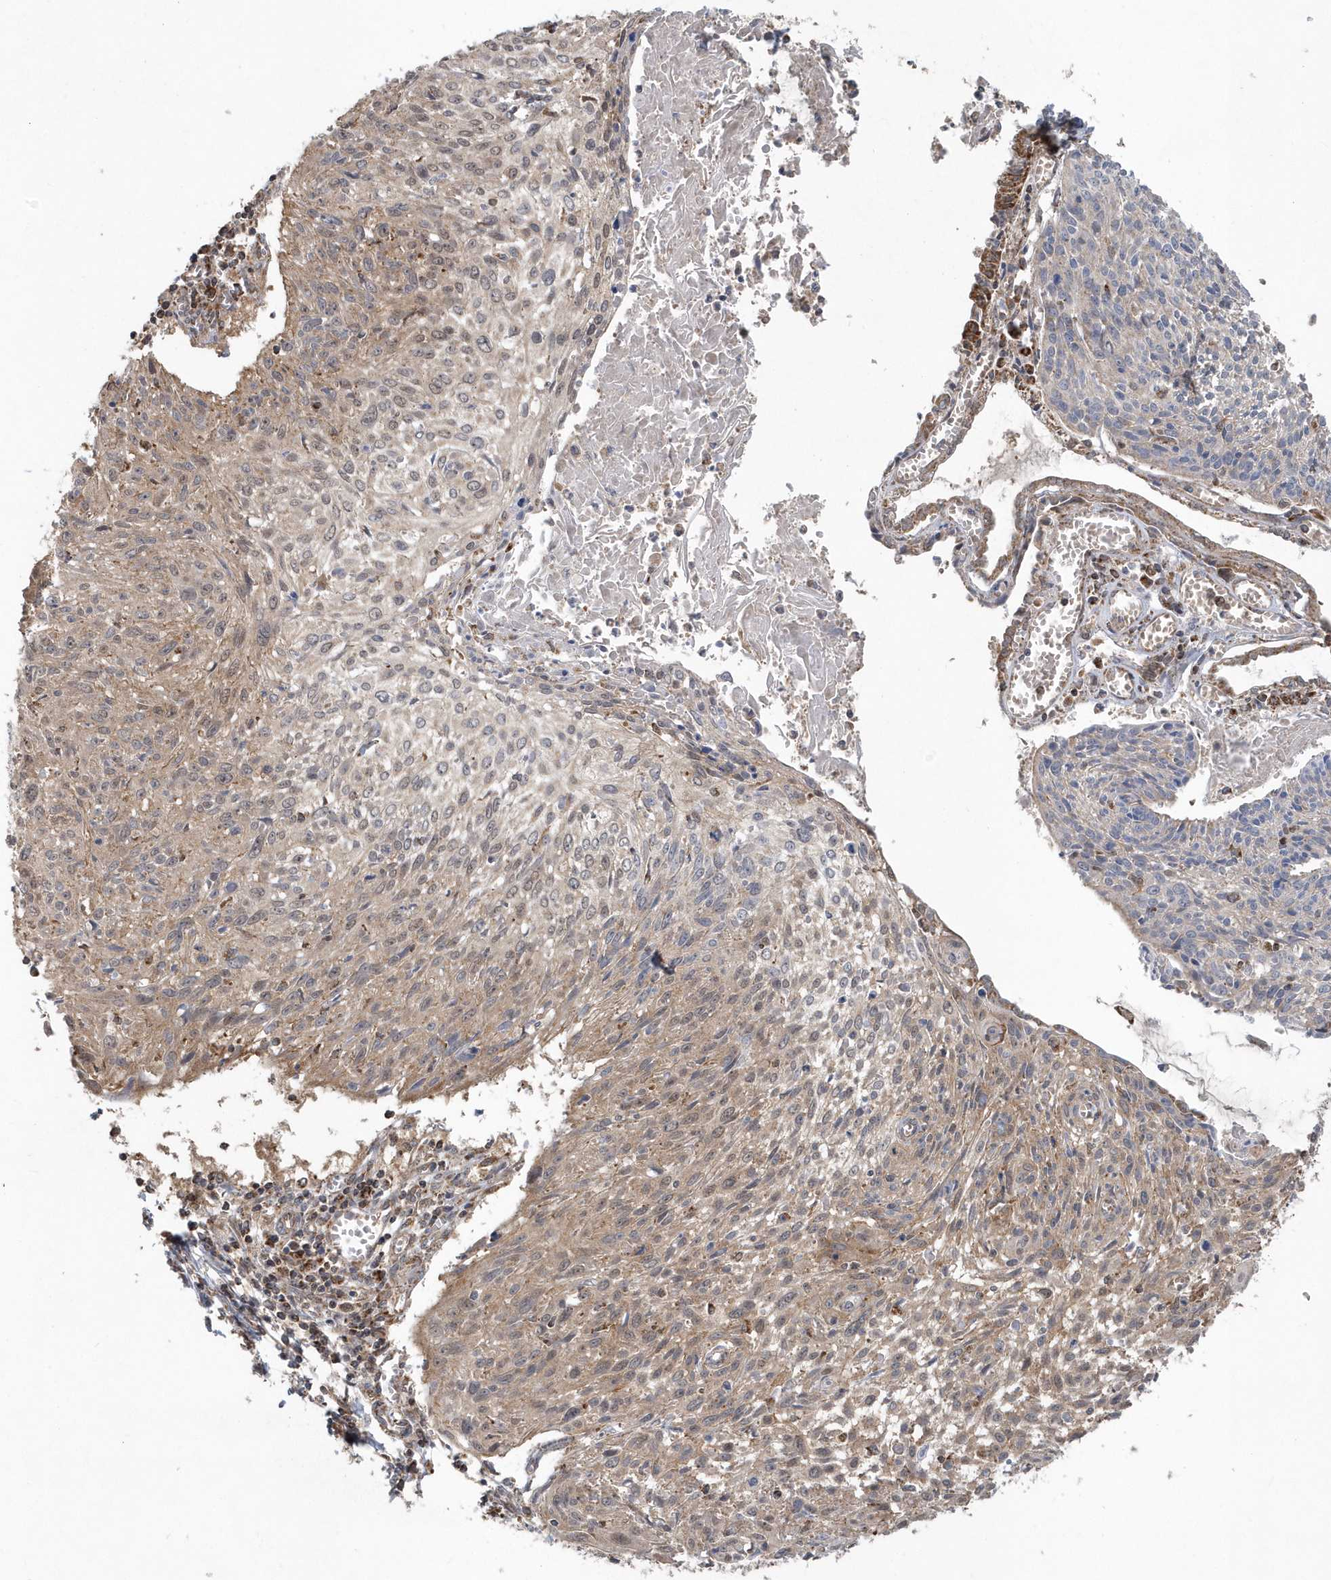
{"staining": {"intensity": "weak", "quantity": ">75%", "location": "cytoplasmic/membranous"}, "tissue": "cervical cancer", "cell_type": "Tumor cells", "image_type": "cancer", "snomed": [{"axis": "morphology", "description": "Squamous cell carcinoma, NOS"}, {"axis": "topography", "description": "Cervix"}], "caption": "A brown stain highlights weak cytoplasmic/membranous positivity of a protein in human cervical squamous cell carcinoma tumor cells.", "gene": "PPP1R7", "patient": {"sex": "female", "age": 51}}